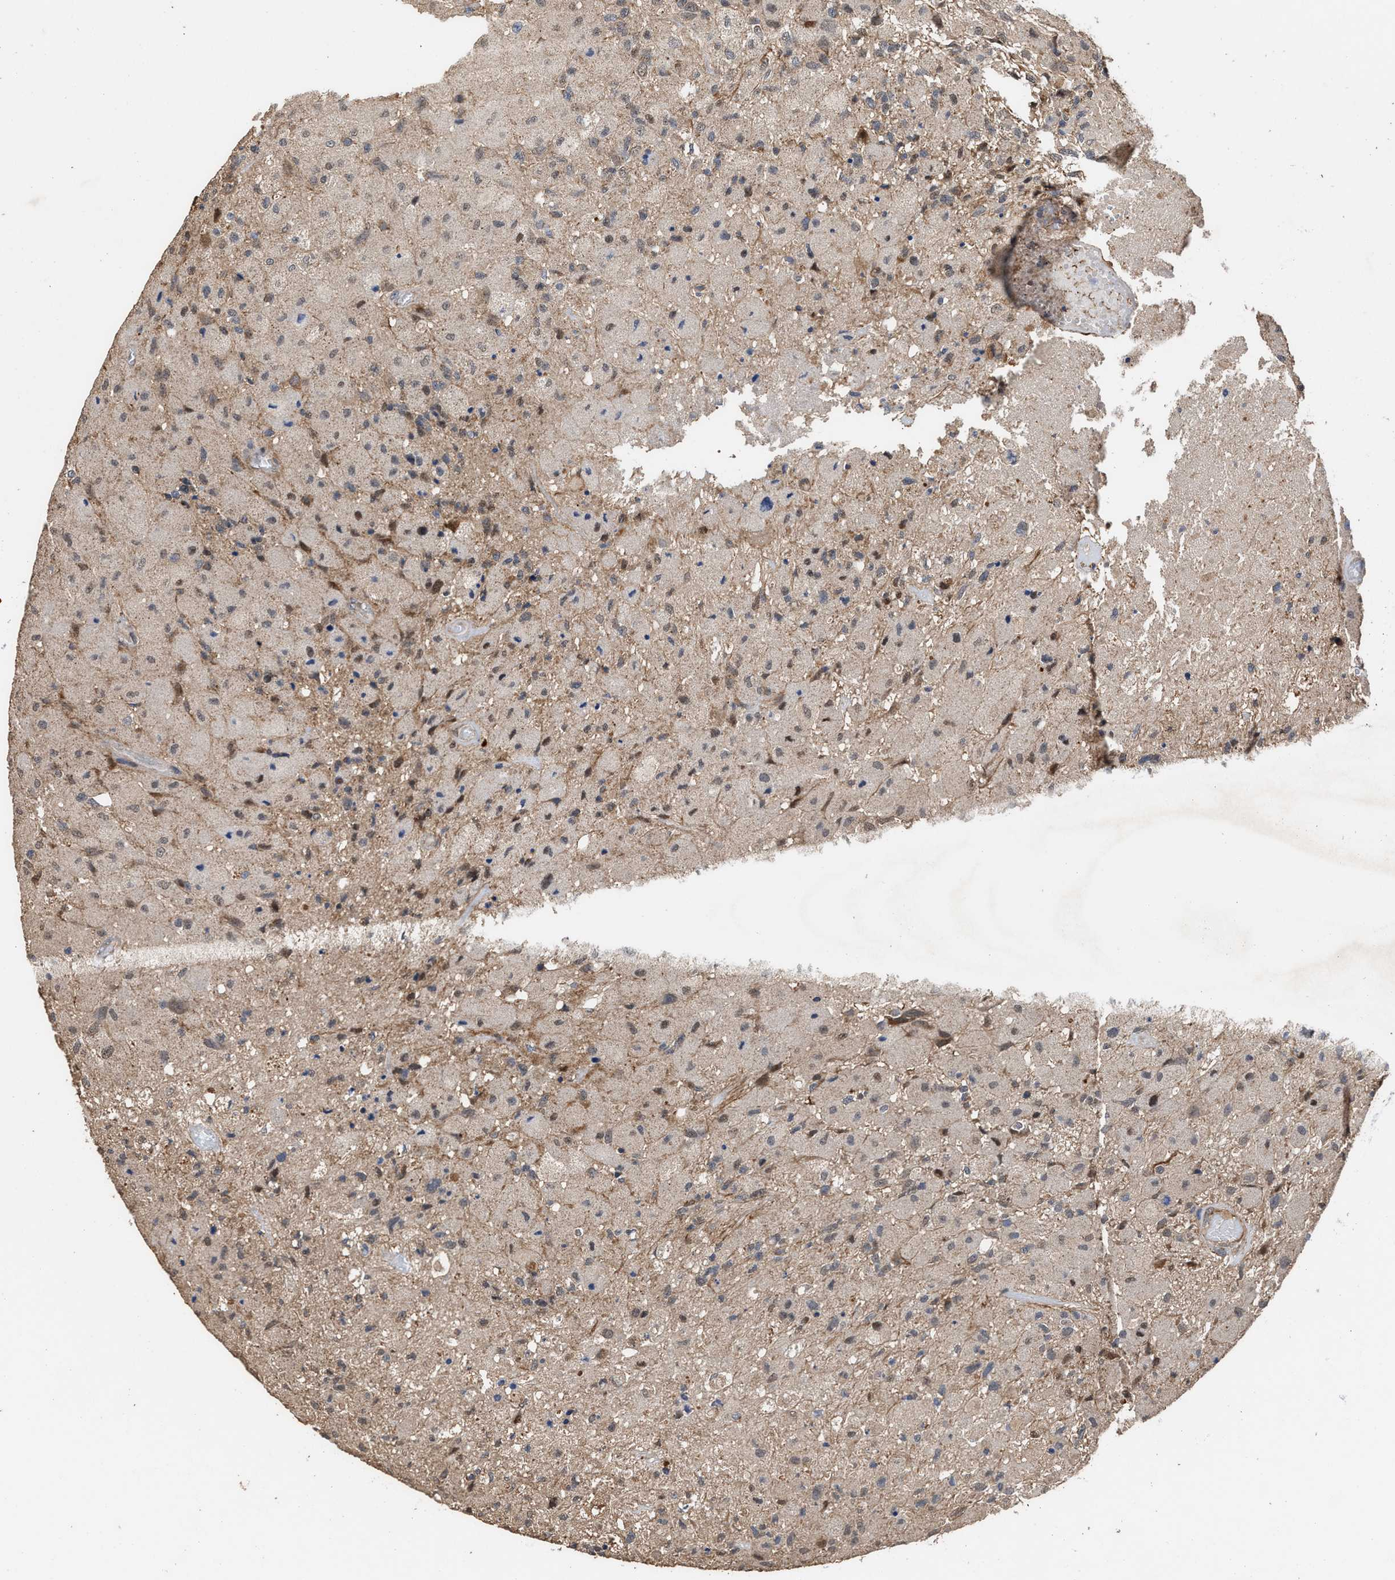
{"staining": {"intensity": "weak", "quantity": ">75%", "location": "cytoplasmic/membranous"}, "tissue": "glioma", "cell_type": "Tumor cells", "image_type": "cancer", "snomed": [{"axis": "morphology", "description": "Normal tissue, NOS"}, {"axis": "morphology", "description": "Glioma, malignant, High grade"}, {"axis": "topography", "description": "Cerebral cortex"}], "caption": "Human malignant glioma (high-grade) stained for a protein (brown) displays weak cytoplasmic/membranous positive positivity in approximately >75% of tumor cells.", "gene": "ZNHIT6", "patient": {"sex": "male", "age": 77}}